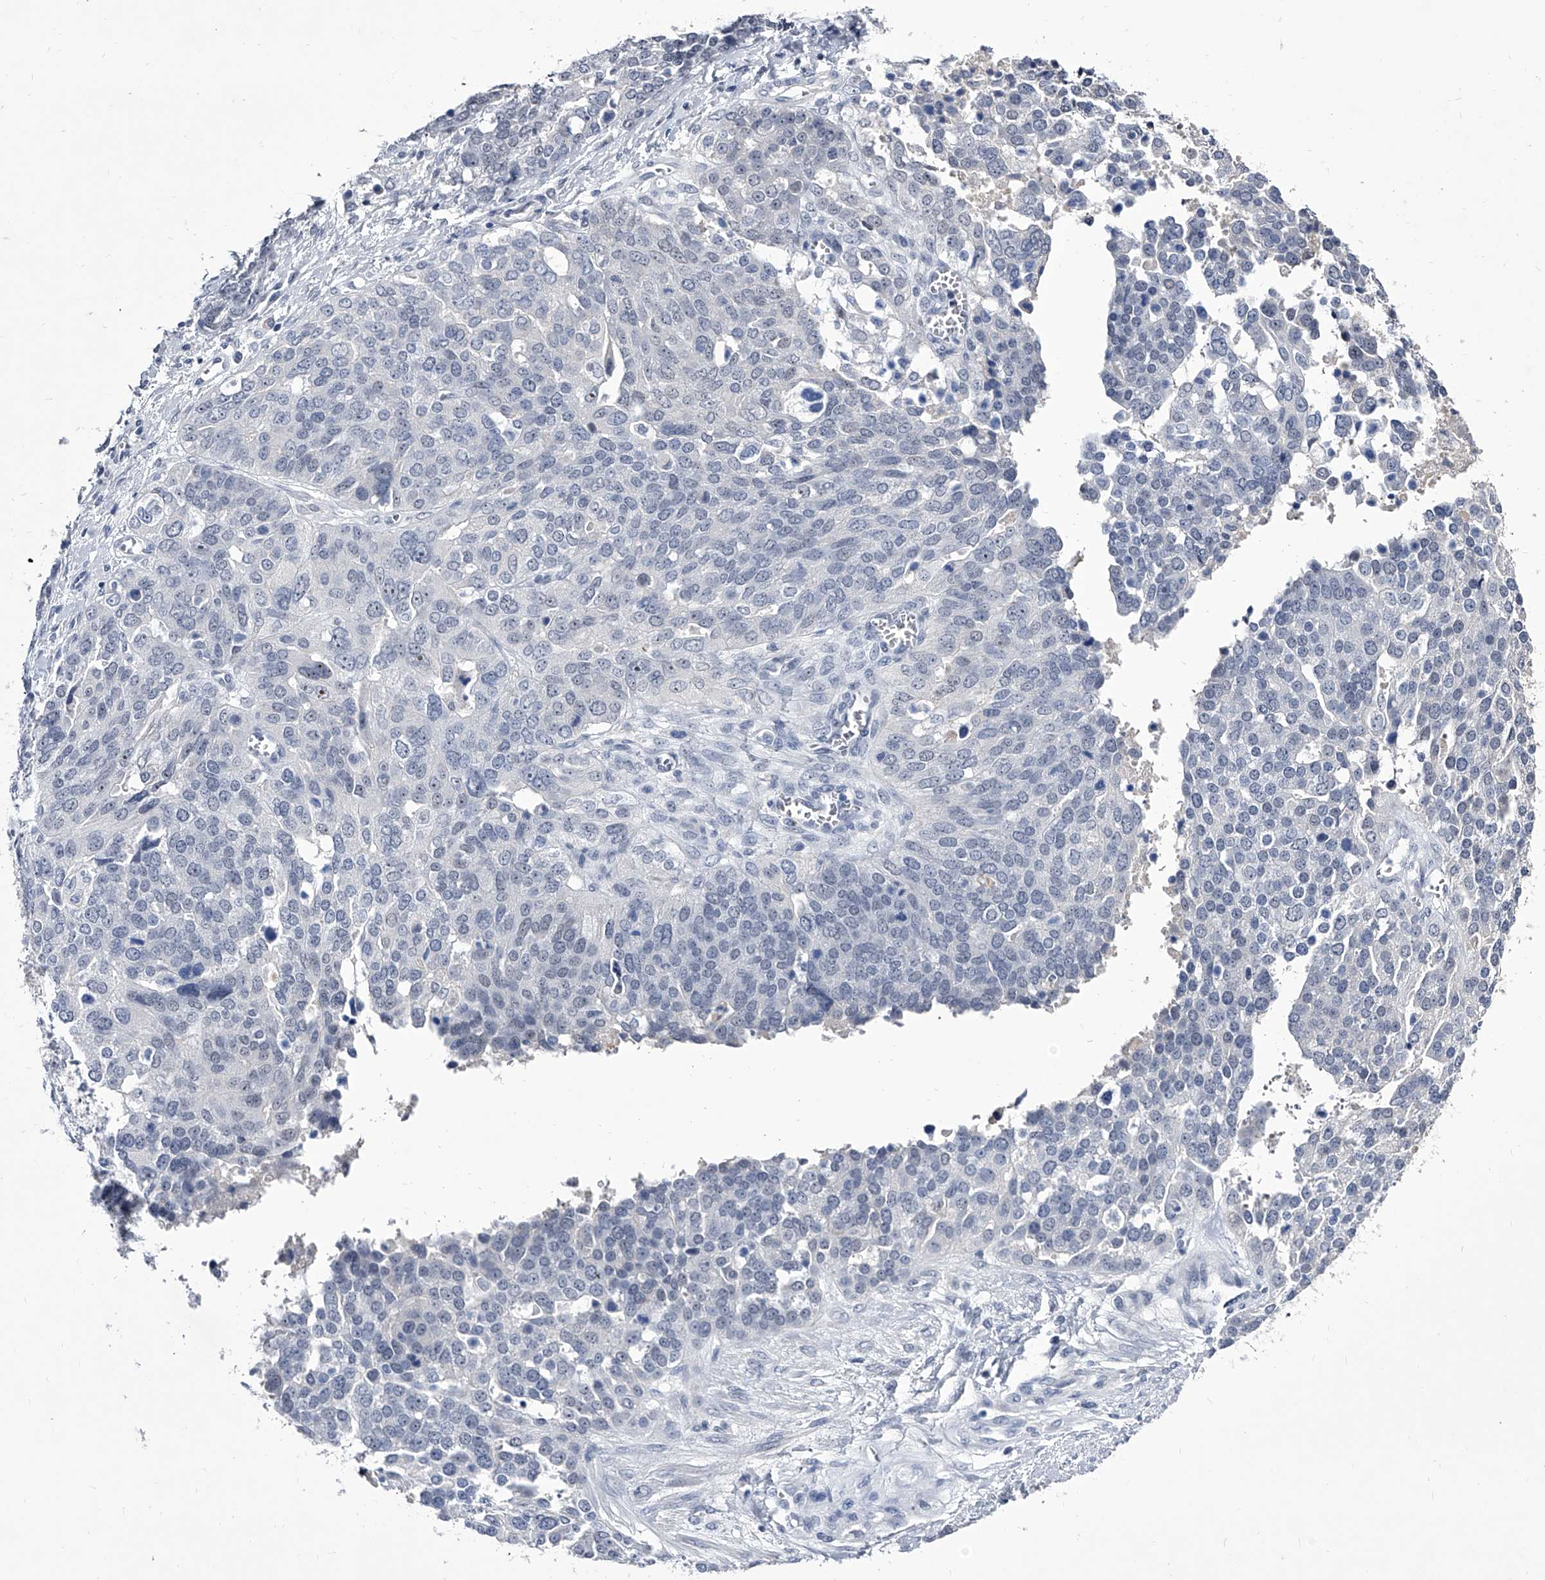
{"staining": {"intensity": "negative", "quantity": "none", "location": "none"}, "tissue": "ovarian cancer", "cell_type": "Tumor cells", "image_type": "cancer", "snomed": [{"axis": "morphology", "description": "Cystadenocarcinoma, serous, NOS"}, {"axis": "topography", "description": "Ovary"}], "caption": "Ovarian serous cystadenocarcinoma stained for a protein using IHC displays no staining tumor cells.", "gene": "CRISP2", "patient": {"sex": "female", "age": 44}}